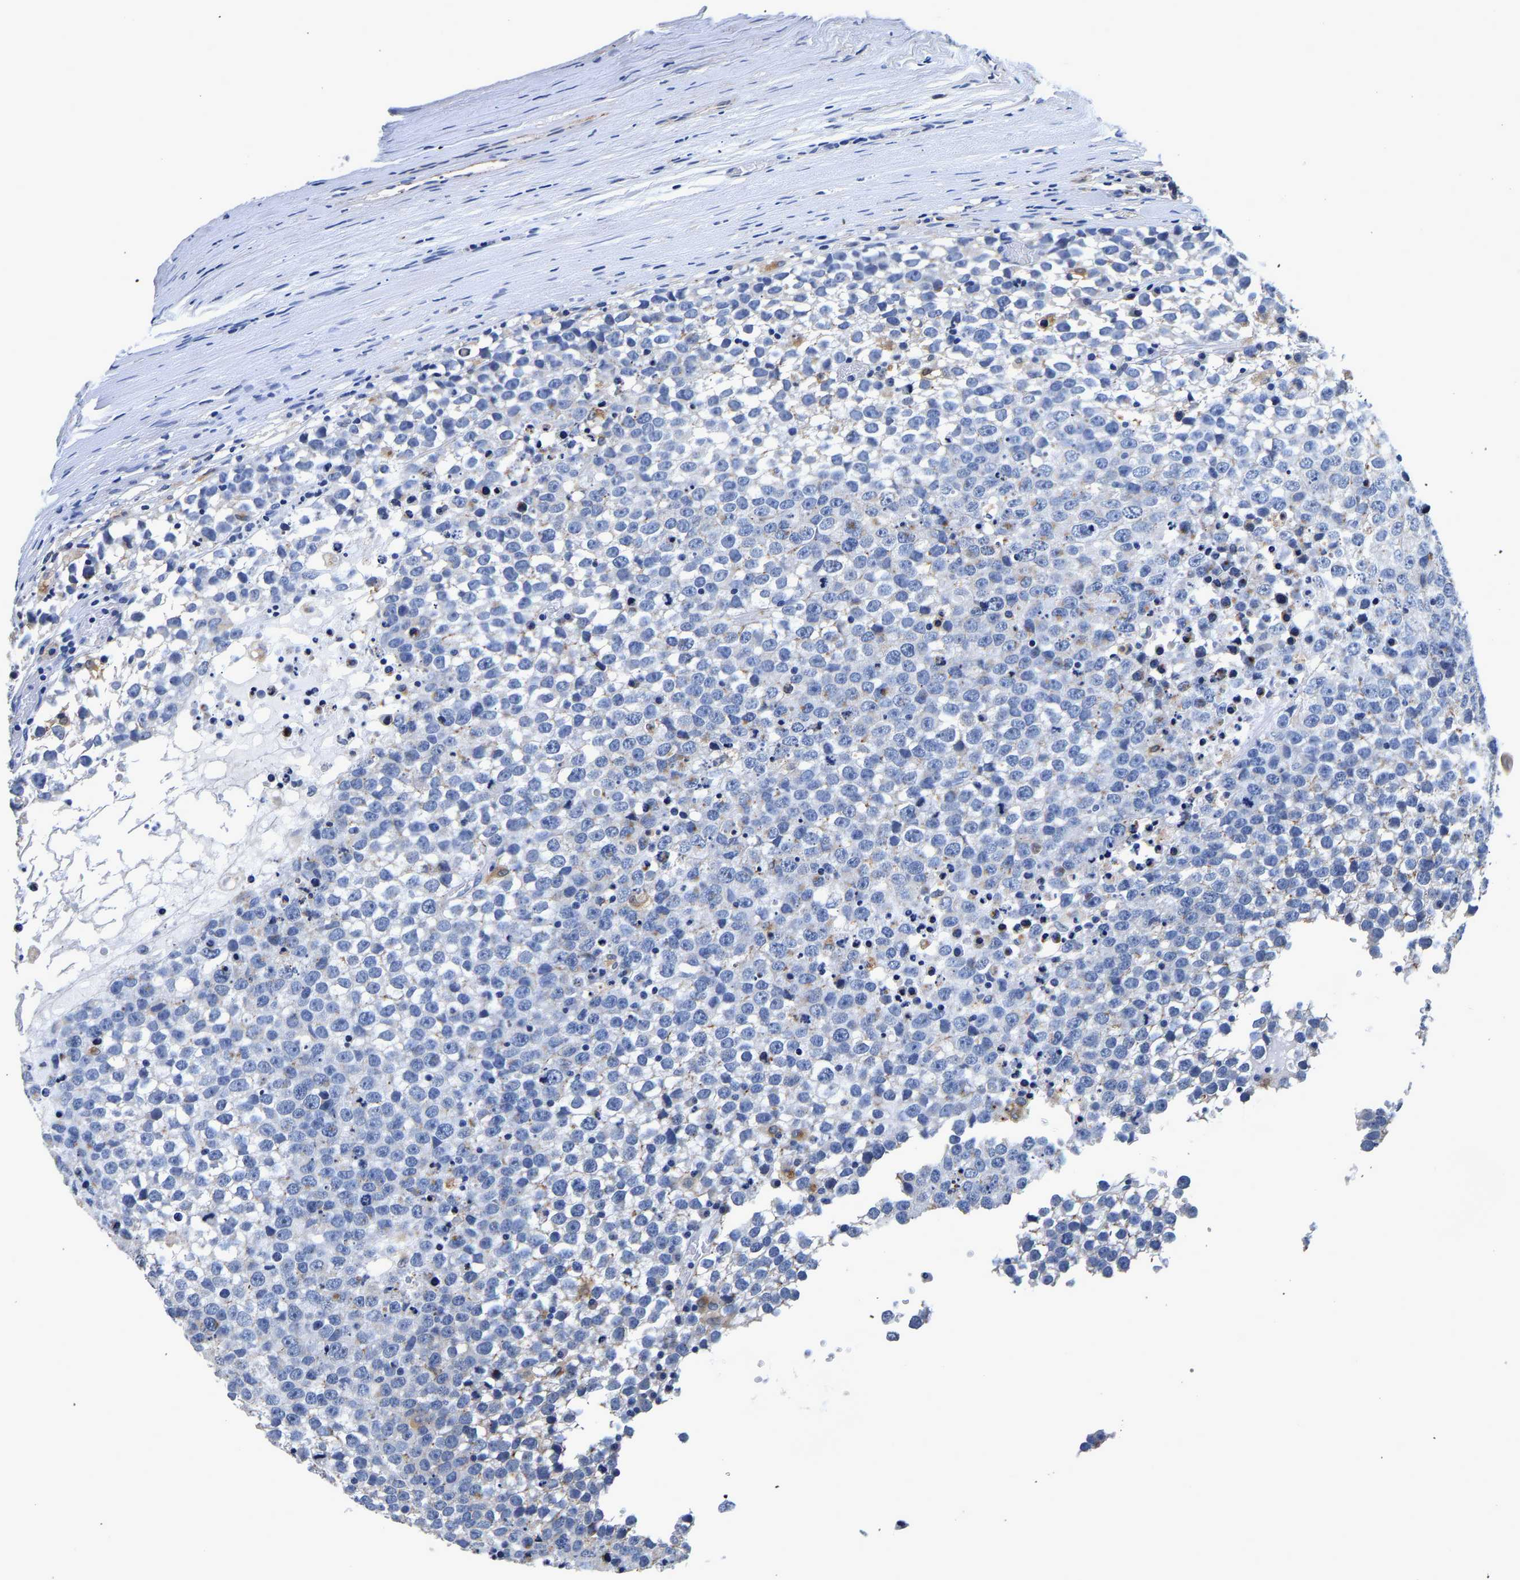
{"staining": {"intensity": "negative", "quantity": "none", "location": "none"}, "tissue": "testis cancer", "cell_type": "Tumor cells", "image_type": "cancer", "snomed": [{"axis": "morphology", "description": "Seminoma, NOS"}, {"axis": "topography", "description": "Testis"}], "caption": "IHC micrograph of neoplastic tissue: testis cancer stained with DAB exhibits no significant protein positivity in tumor cells.", "gene": "GRN", "patient": {"sex": "male", "age": 65}}